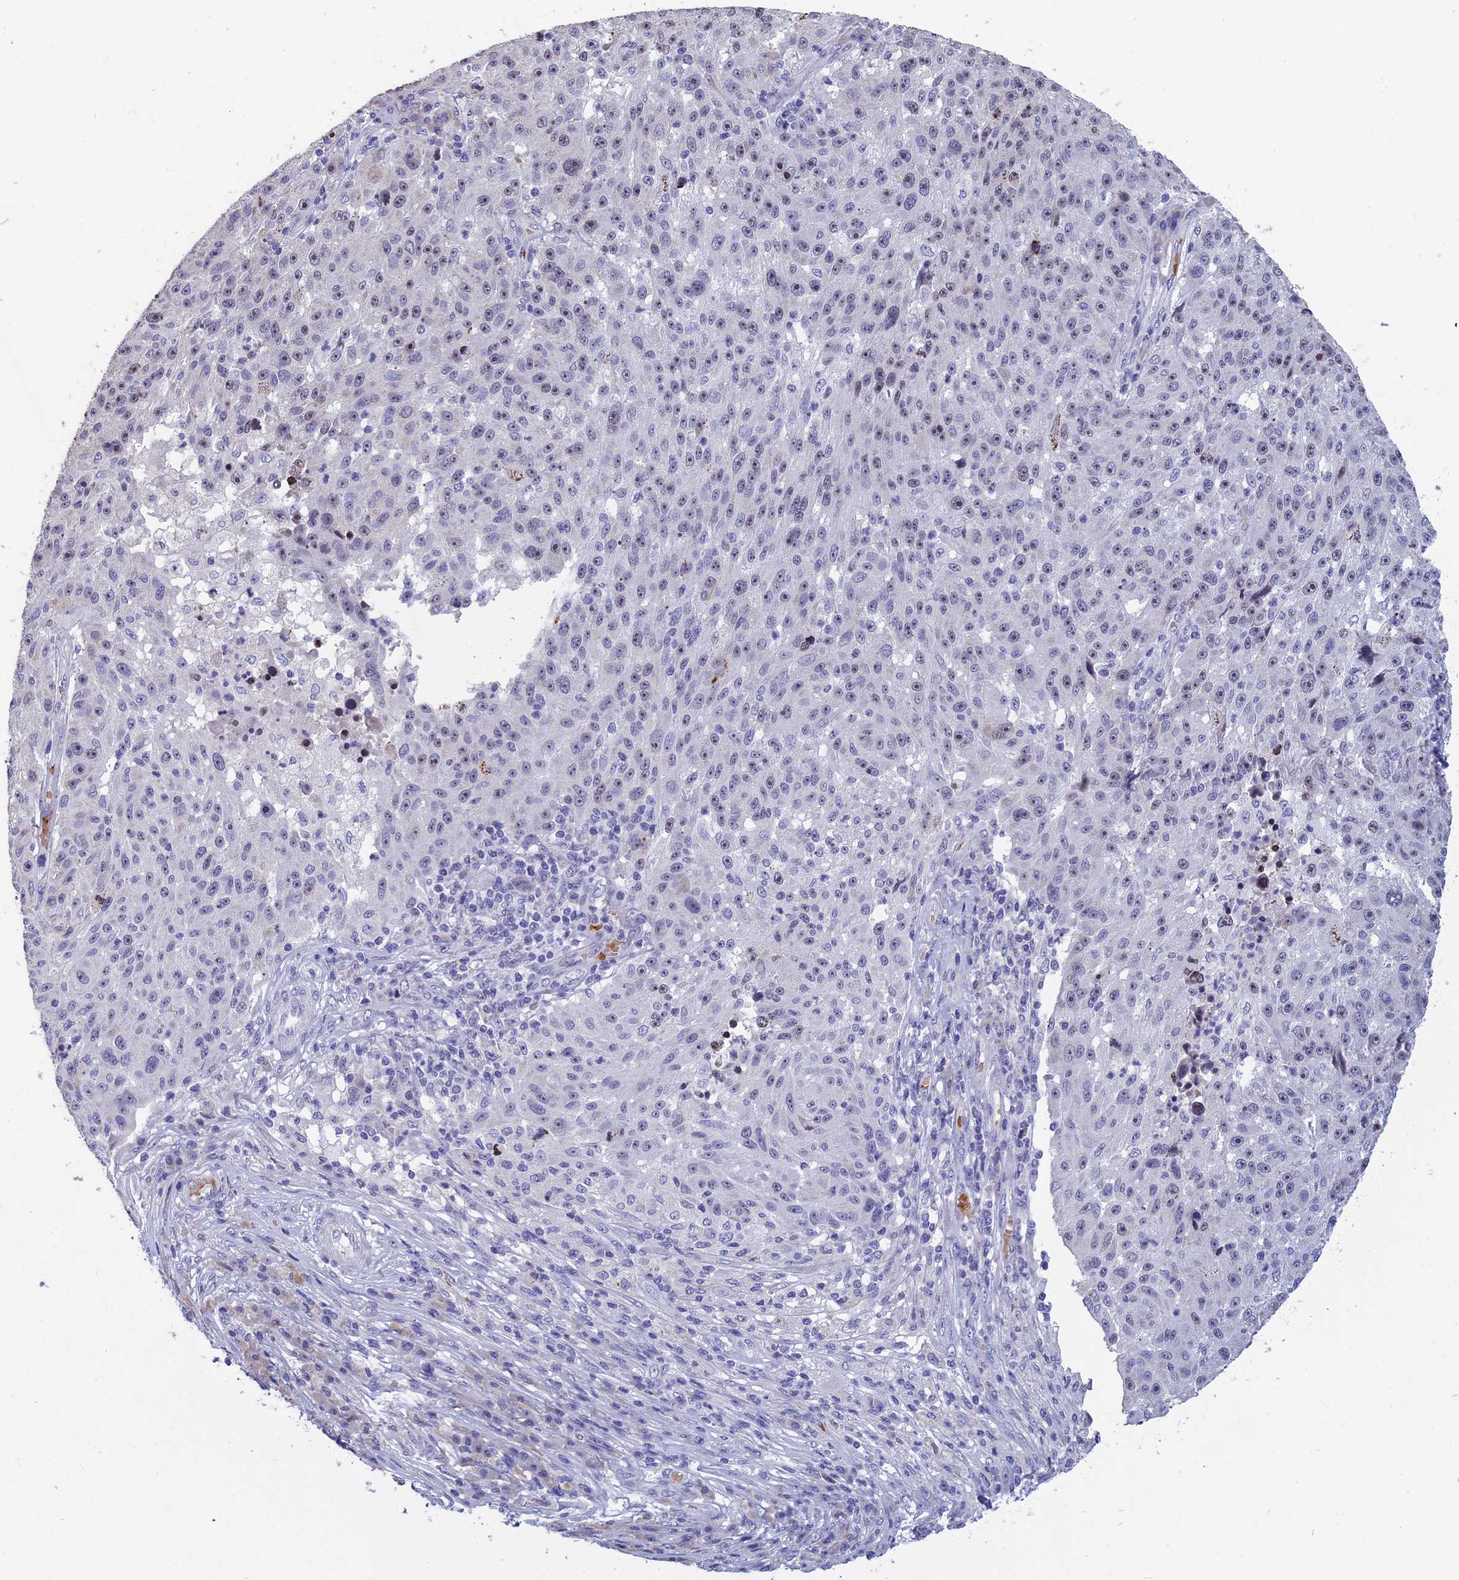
{"staining": {"intensity": "weak", "quantity": "<25%", "location": "nuclear"}, "tissue": "melanoma", "cell_type": "Tumor cells", "image_type": "cancer", "snomed": [{"axis": "morphology", "description": "Malignant melanoma, NOS"}, {"axis": "topography", "description": "Skin"}], "caption": "A micrograph of human melanoma is negative for staining in tumor cells.", "gene": "KNOP1", "patient": {"sex": "male", "age": 53}}